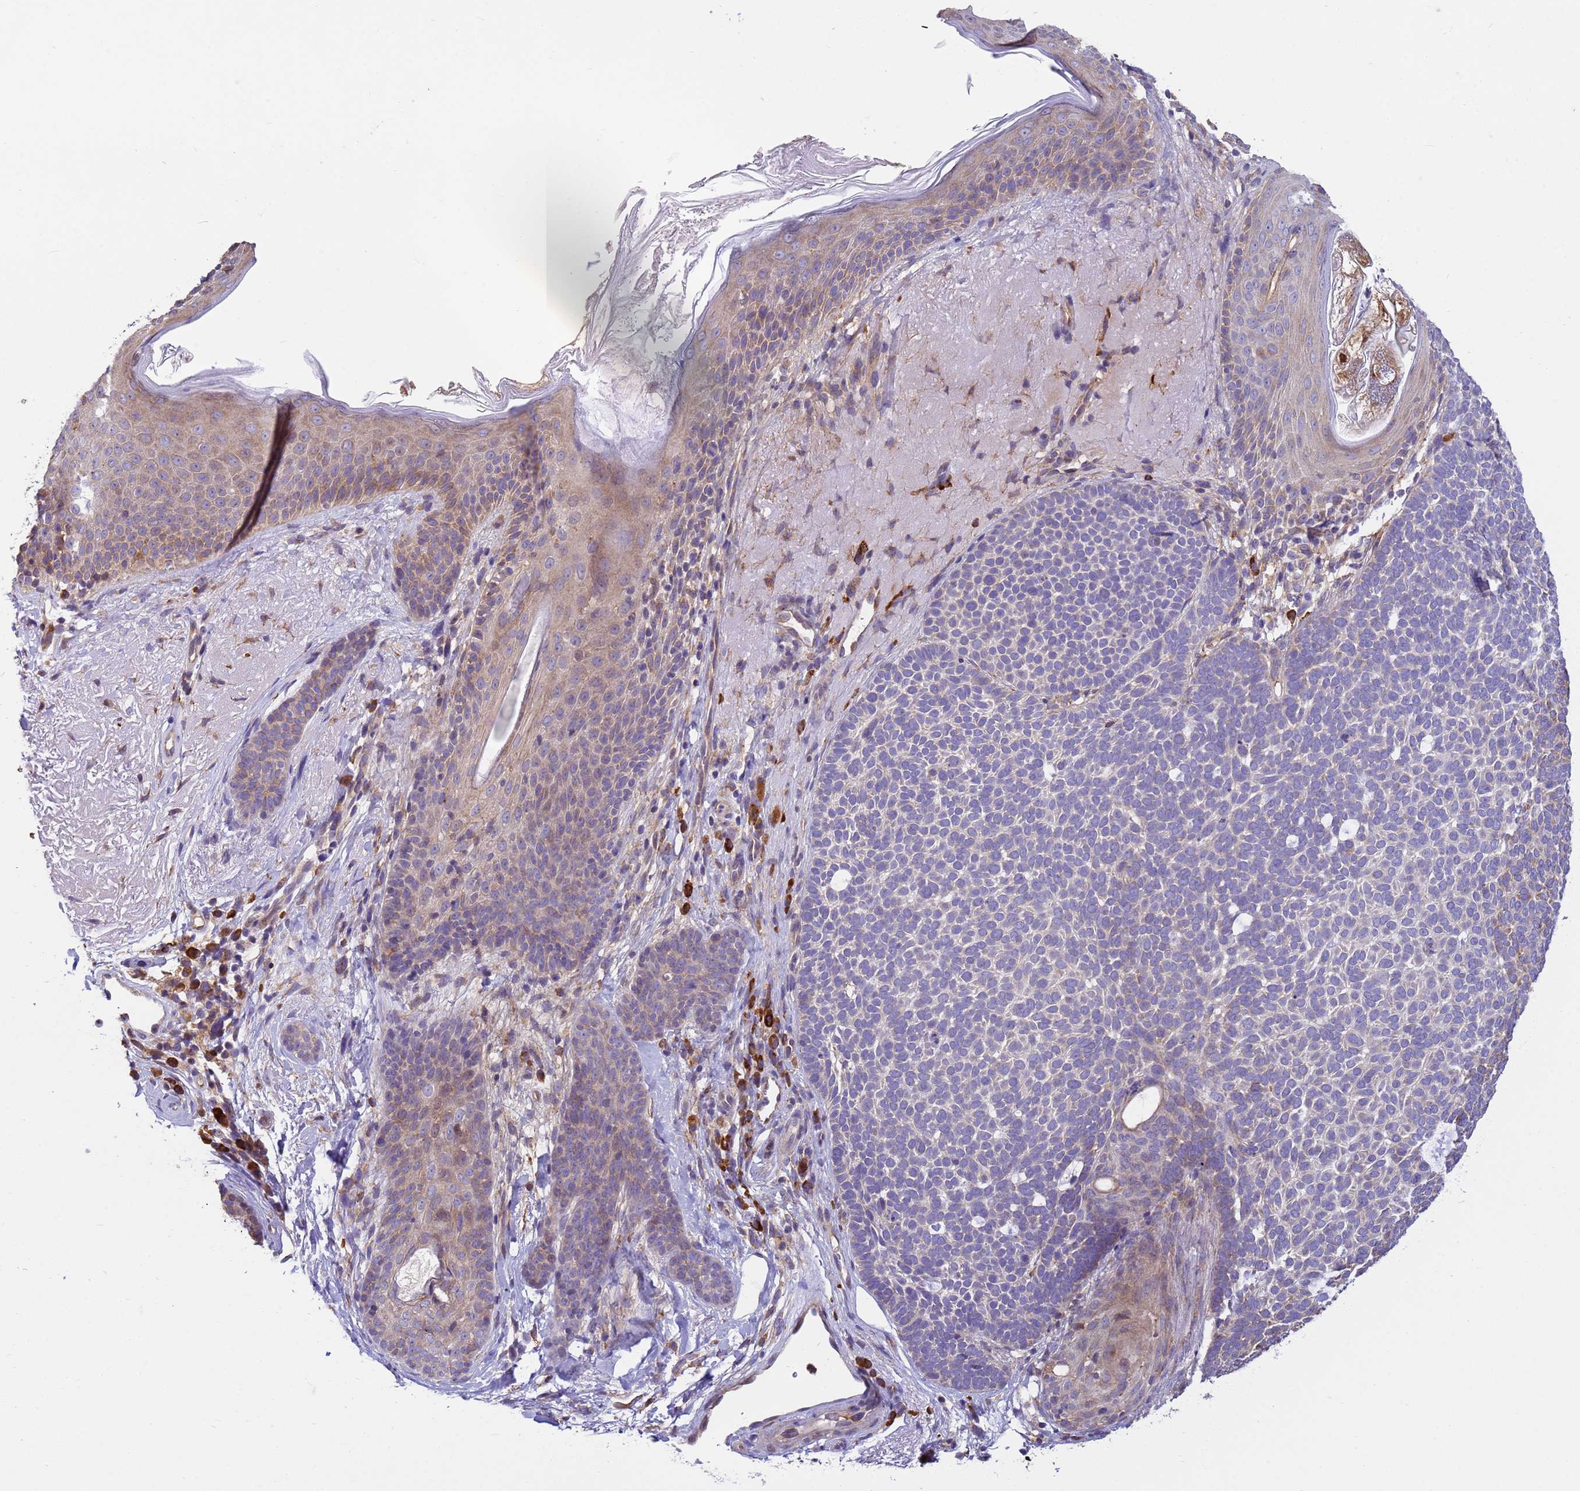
{"staining": {"intensity": "negative", "quantity": "none", "location": "none"}, "tissue": "skin cancer", "cell_type": "Tumor cells", "image_type": "cancer", "snomed": [{"axis": "morphology", "description": "Basal cell carcinoma"}, {"axis": "topography", "description": "Skin"}], "caption": "This is an immunohistochemistry (IHC) micrograph of human skin cancer. There is no expression in tumor cells.", "gene": "THAP5", "patient": {"sex": "female", "age": 77}}